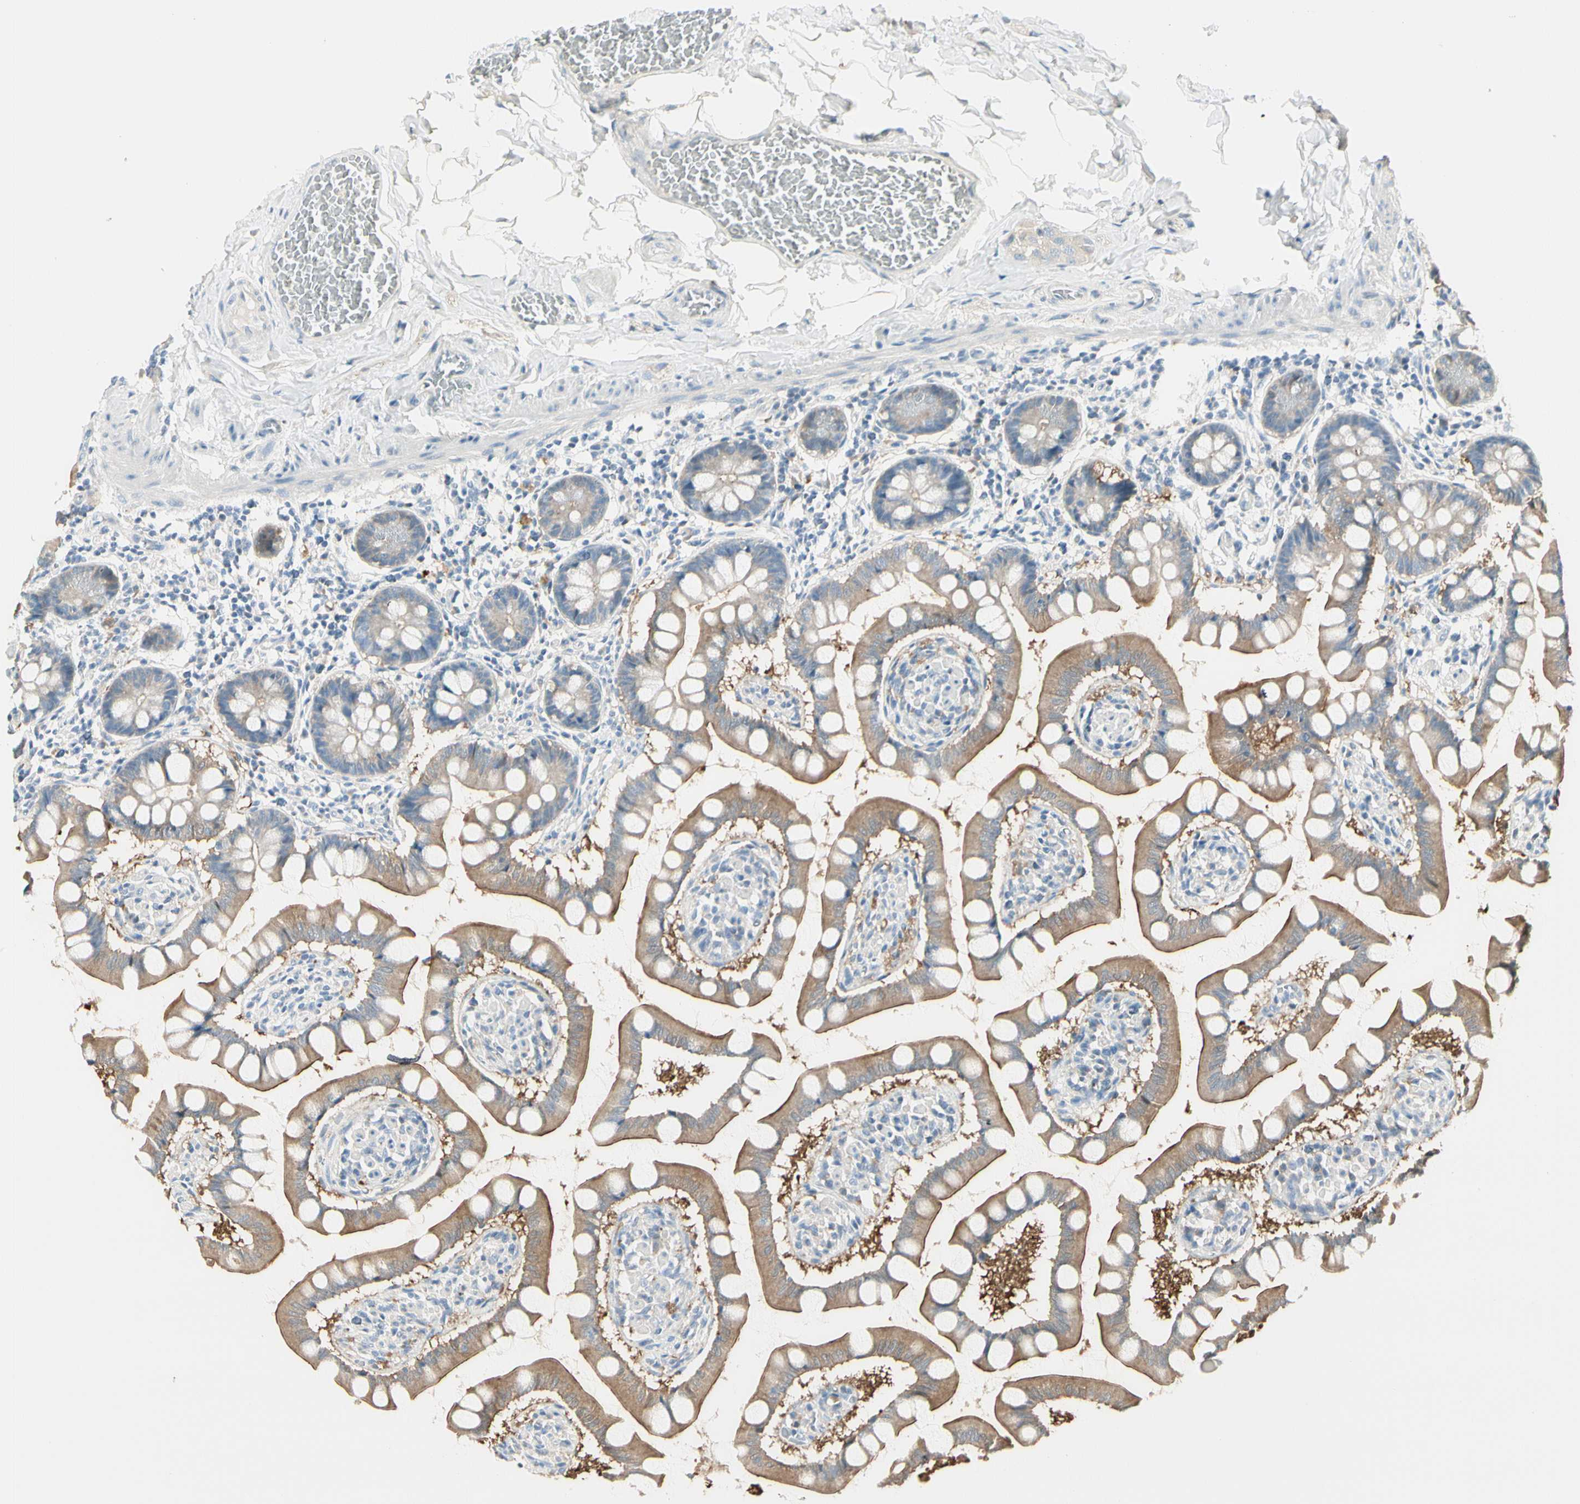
{"staining": {"intensity": "moderate", "quantity": "25%-75%", "location": "cytoplasmic/membranous"}, "tissue": "small intestine", "cell_type": "Glandular cells", "image_type": "normal", "snomed": [{"axis": "morphology", "description": "Normal tissue, NOS"}, {"axis": "topography", "description": "Small intestine"}], "caption": "DAB immunohistochemical staining of normal small intestine demonstrates moderate cytoplasmic/membranous protein staining in approximately 25%-75% of glandular cells. Nuclei are stained in blue.", "gene": "PEBP1", "patient": {"sex": "male", "age": 41}}